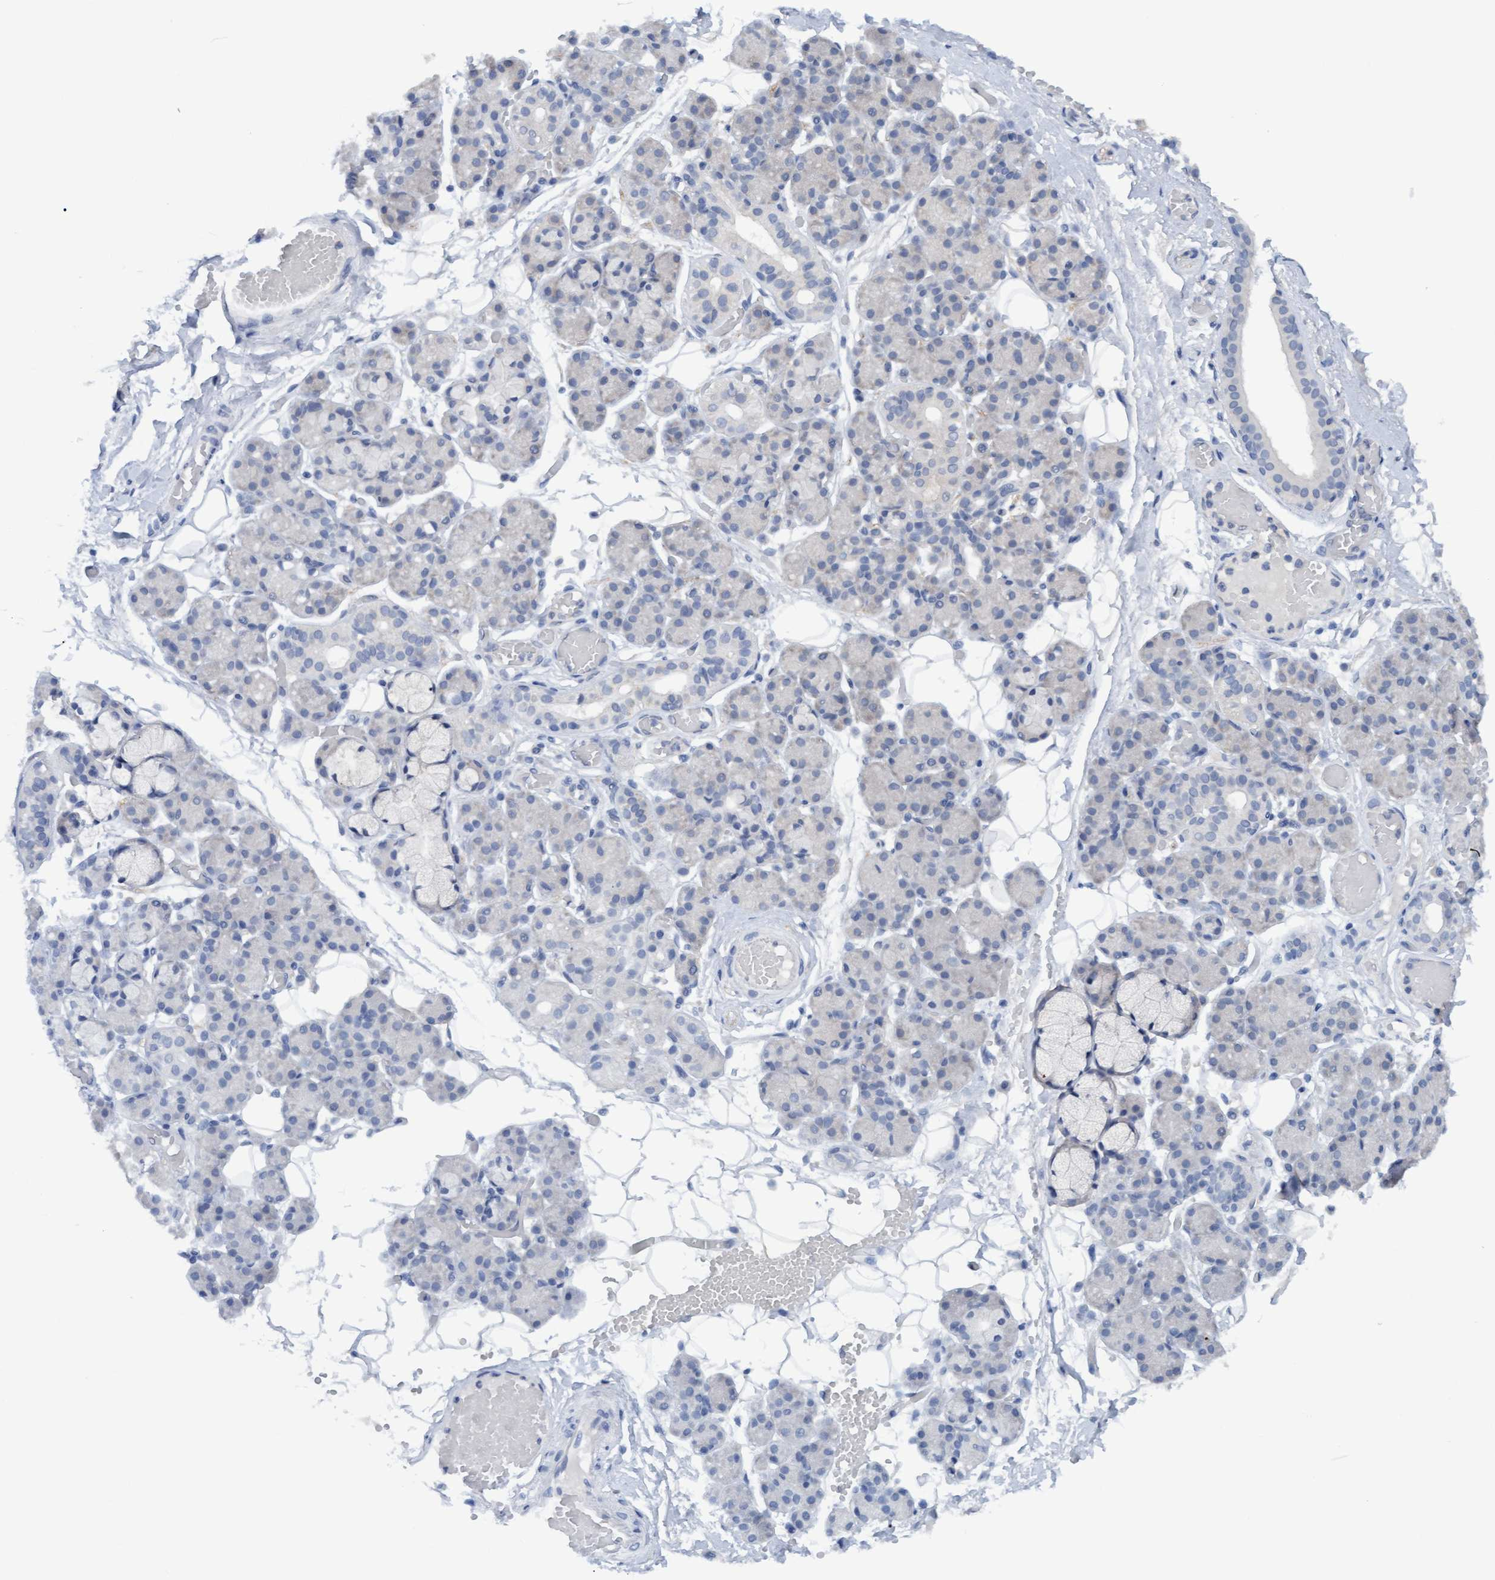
{"staining": {"intensity": "negative", "quantity": "none", "location": "none"}, "tissue": "salivary gland", "cell_type": "Glandular cells", "image_type": "normal", "snomed": [{"axis": "morphology", "description": "Normal tissue, NOS"}, {"axis": "topography", "description": "Salivary gland"}], "caption": "Salivary gland stained for a protein using immunohistochemistry reveals no staining glandular cells.", "gene": "STXBP1", "patient": {"sex": "male", "age": 63}}